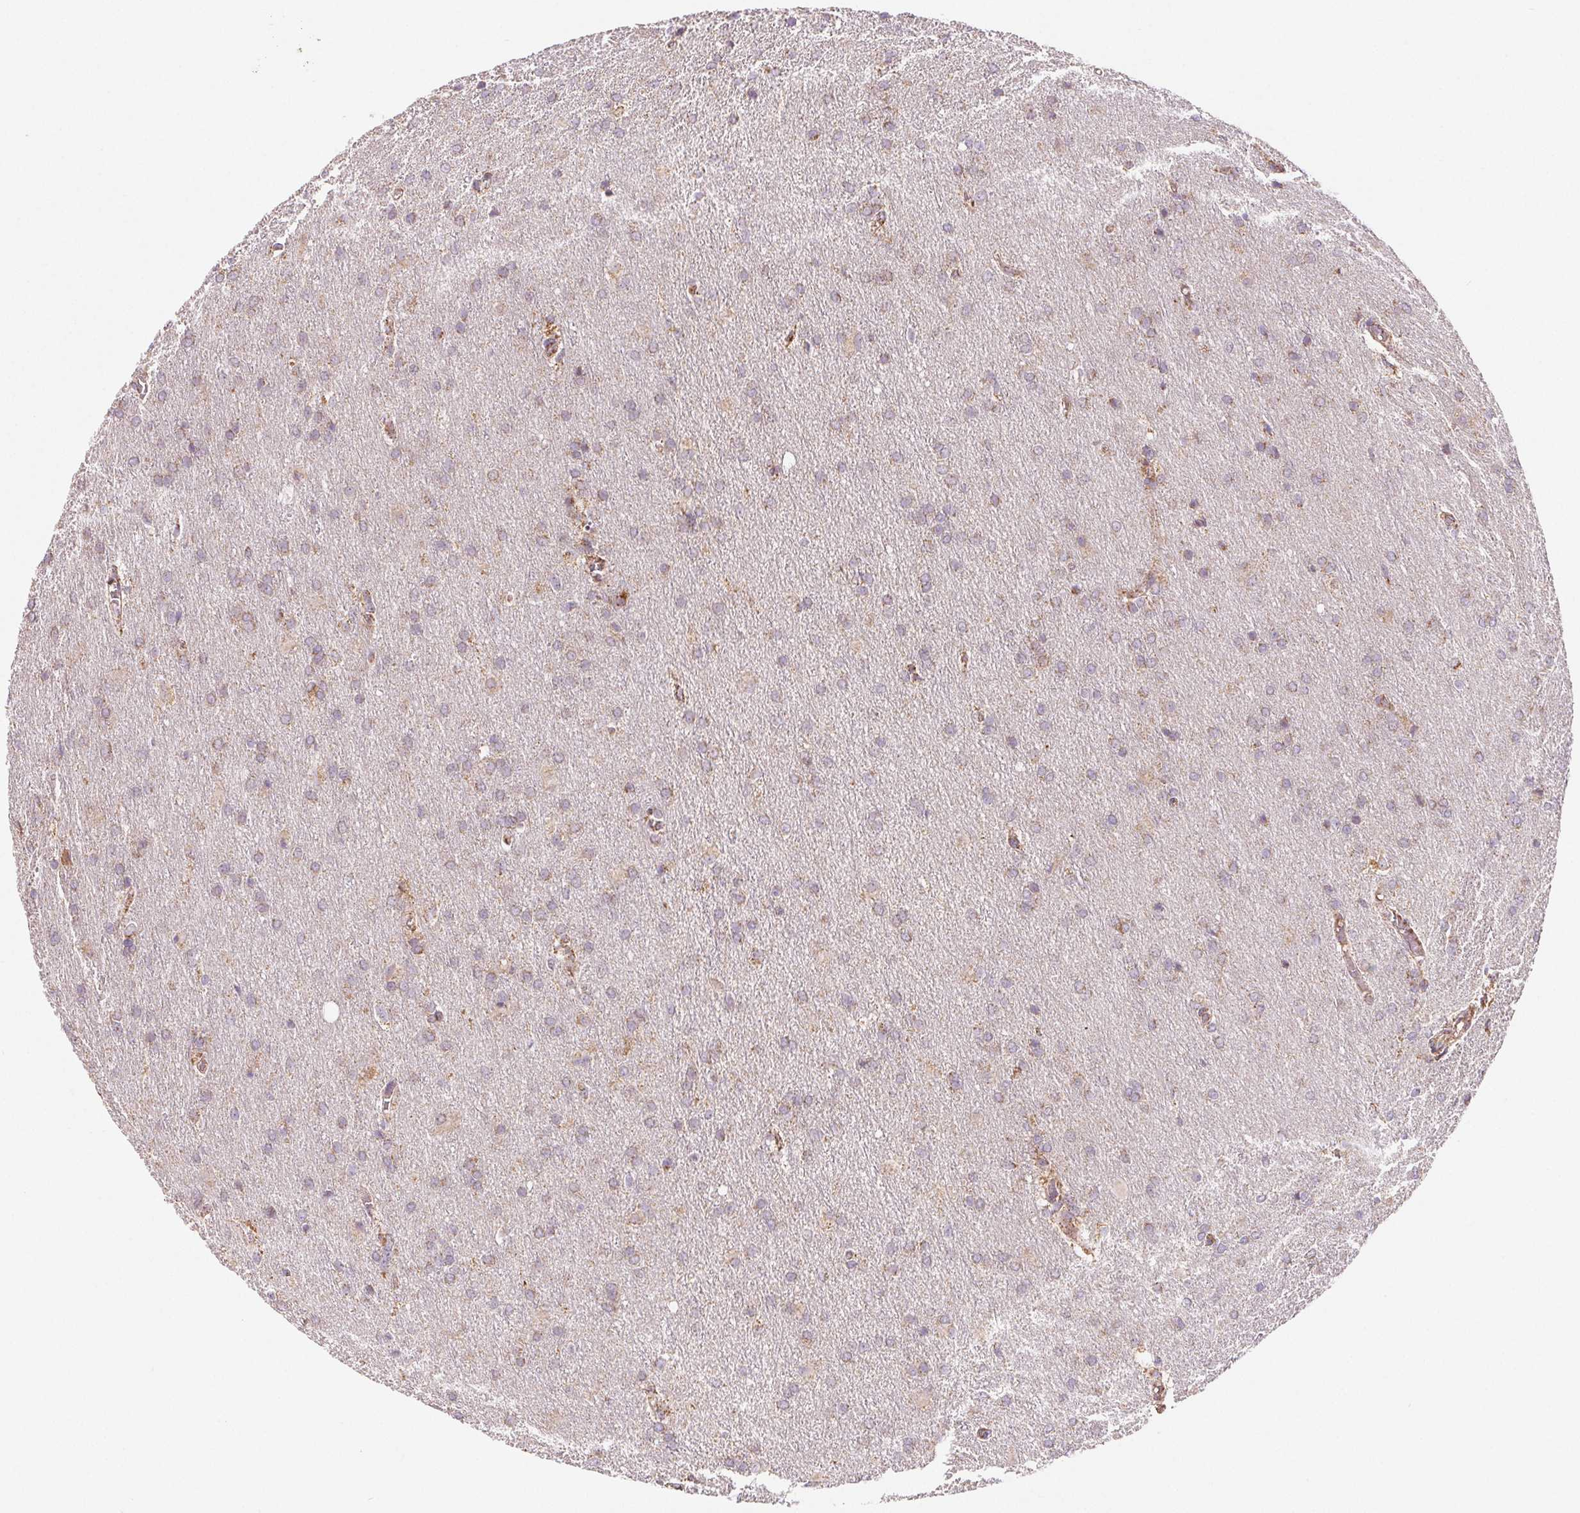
{"staining": {"intensity": "weak", "quantity": "<25%", "location": "cytoplasmic/membranous"}, "tissue": "glioma", "cell_type": "Tumor cells", "image_type": "cancer", "snomed": [{"axis": "morphology", "description": "Glioma, malignant, High grade"}, {"axis": "topography", "description": "Brain"}], "caption": "An image of high-grade glioma (malignant) stained for a protein displays no brown staining in tumor cells. (DAB (3,3'-diaminobenzidine) immunohistochemistry (IHC), high magnification).", "gene": "HINT2", "patient": {"sex": "male", "age": 68}}